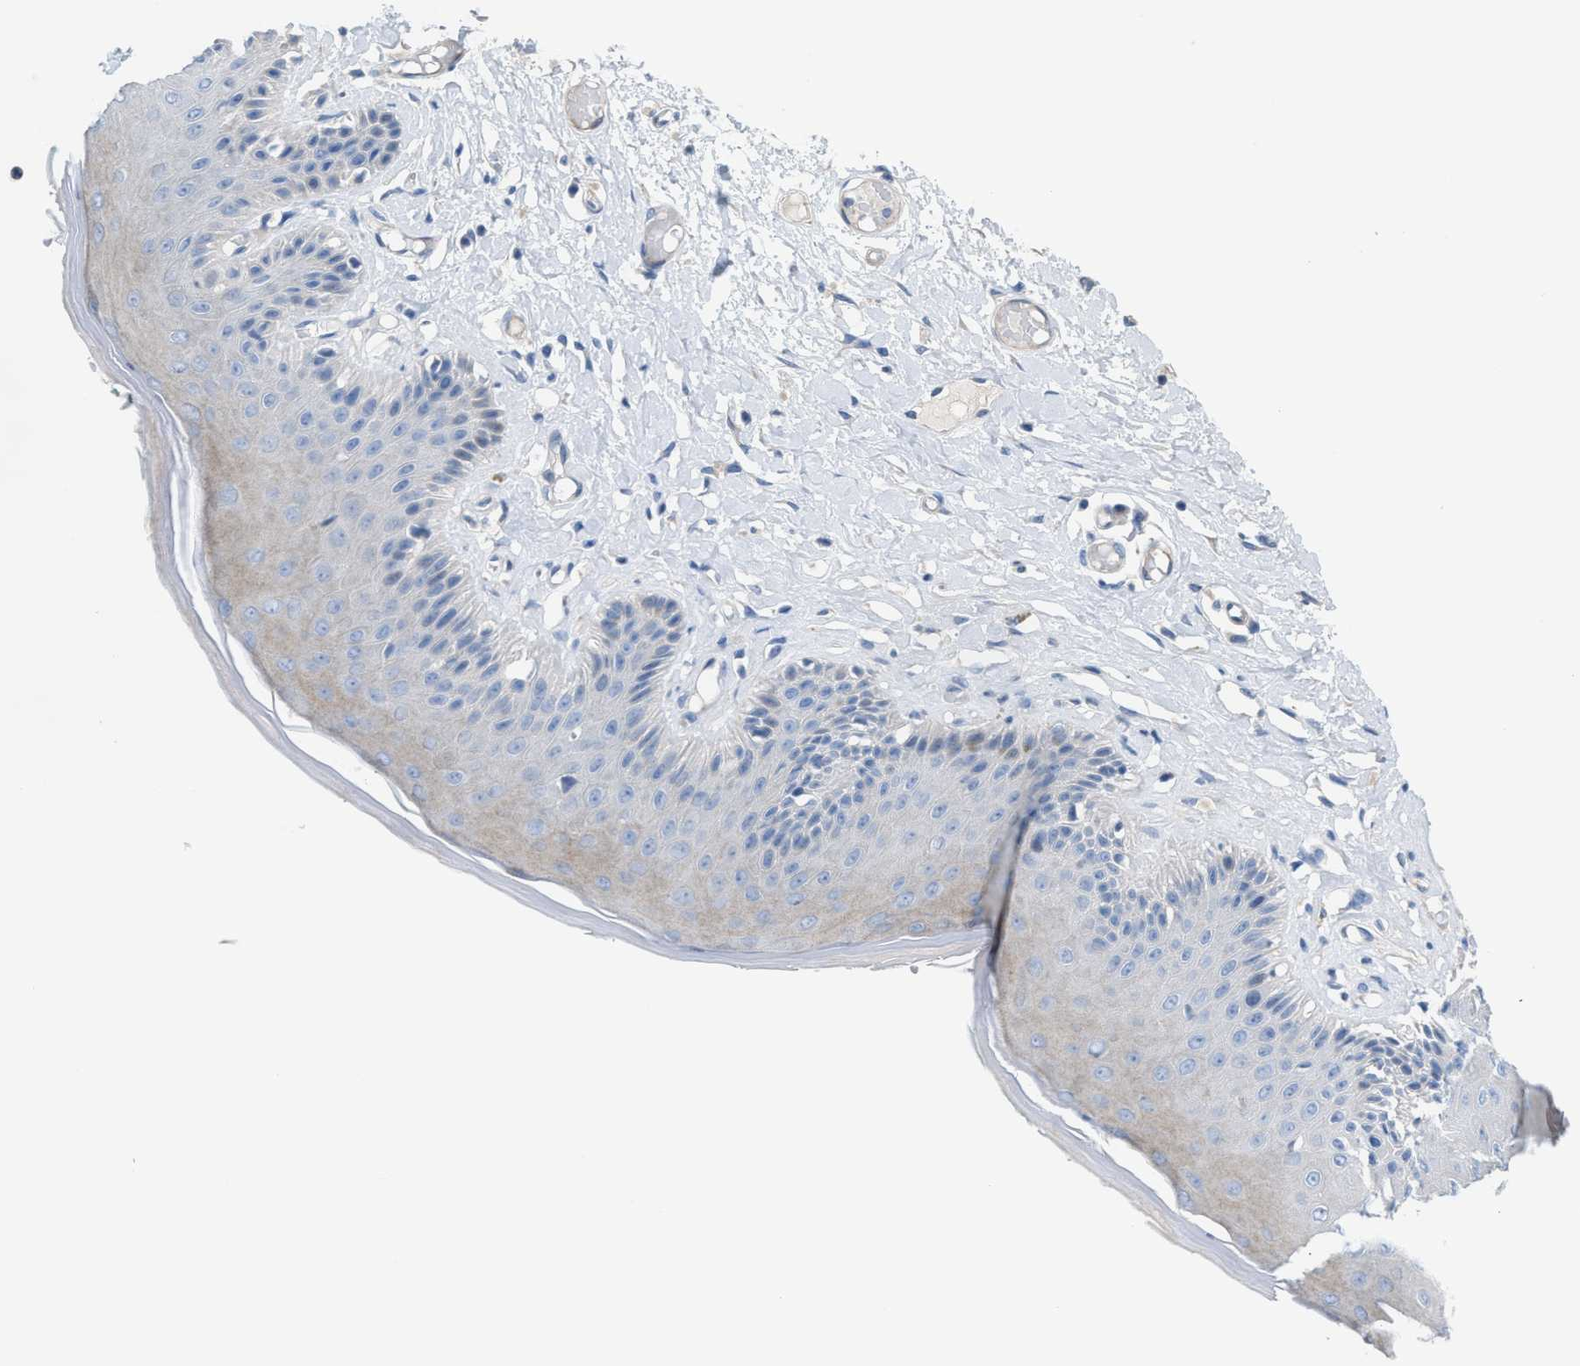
{"staining": {"intensity": "weak", "quantity": "<25%", "location": "cytoplasmic/membranous"}, "tissue": "skin", "cell_type": "Epidermal cells", "image_type": "normal", "snomed": [{"axis": "morphology", "description": "Normal tissue, NOS"}, {"axis": "topography", "description": "Vulva"}], "caption": "A histopathology image of skin stained for a protein demonstrates no brown staining in epidermal cells.", "gene": "MPP3", "patient": {"sex": "female", "age": 73}}